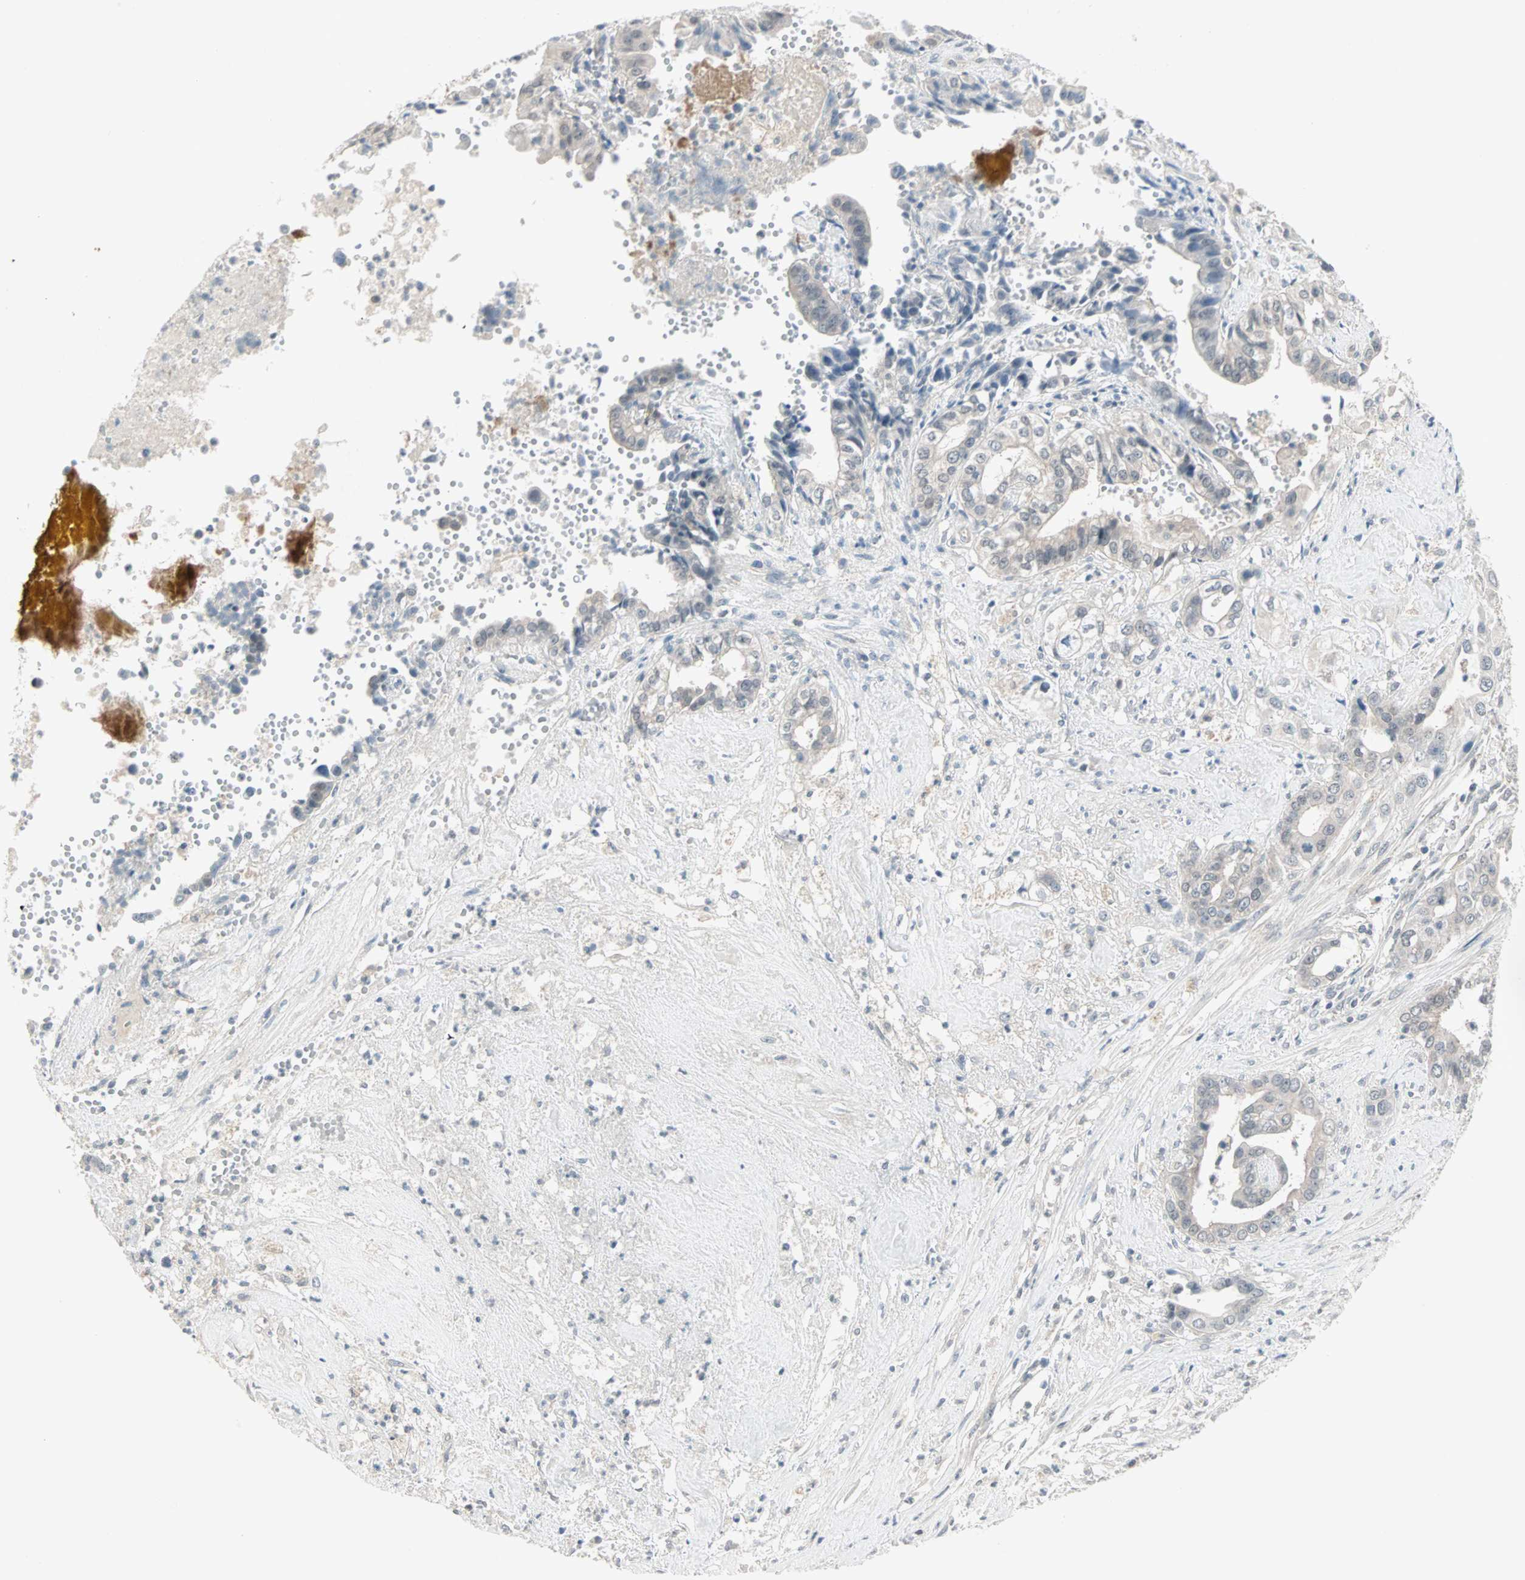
{"staining": {"intensity": "negative", "quantity": "none", "location": "none"}, "tissue": "liver cancer", "cell_type": "Tumor cells", "image_type": "cancer", "snomed": [{"axis": "morphology", "description": "Cholangiocarcinoma"}, {"axis": "topography", "description": "Liver"}], "caption": "Tumor cells show no significant protein positivity in liver cancer.", "gene": "PTPA", "patient": {"sex": "female", "age": 61}}